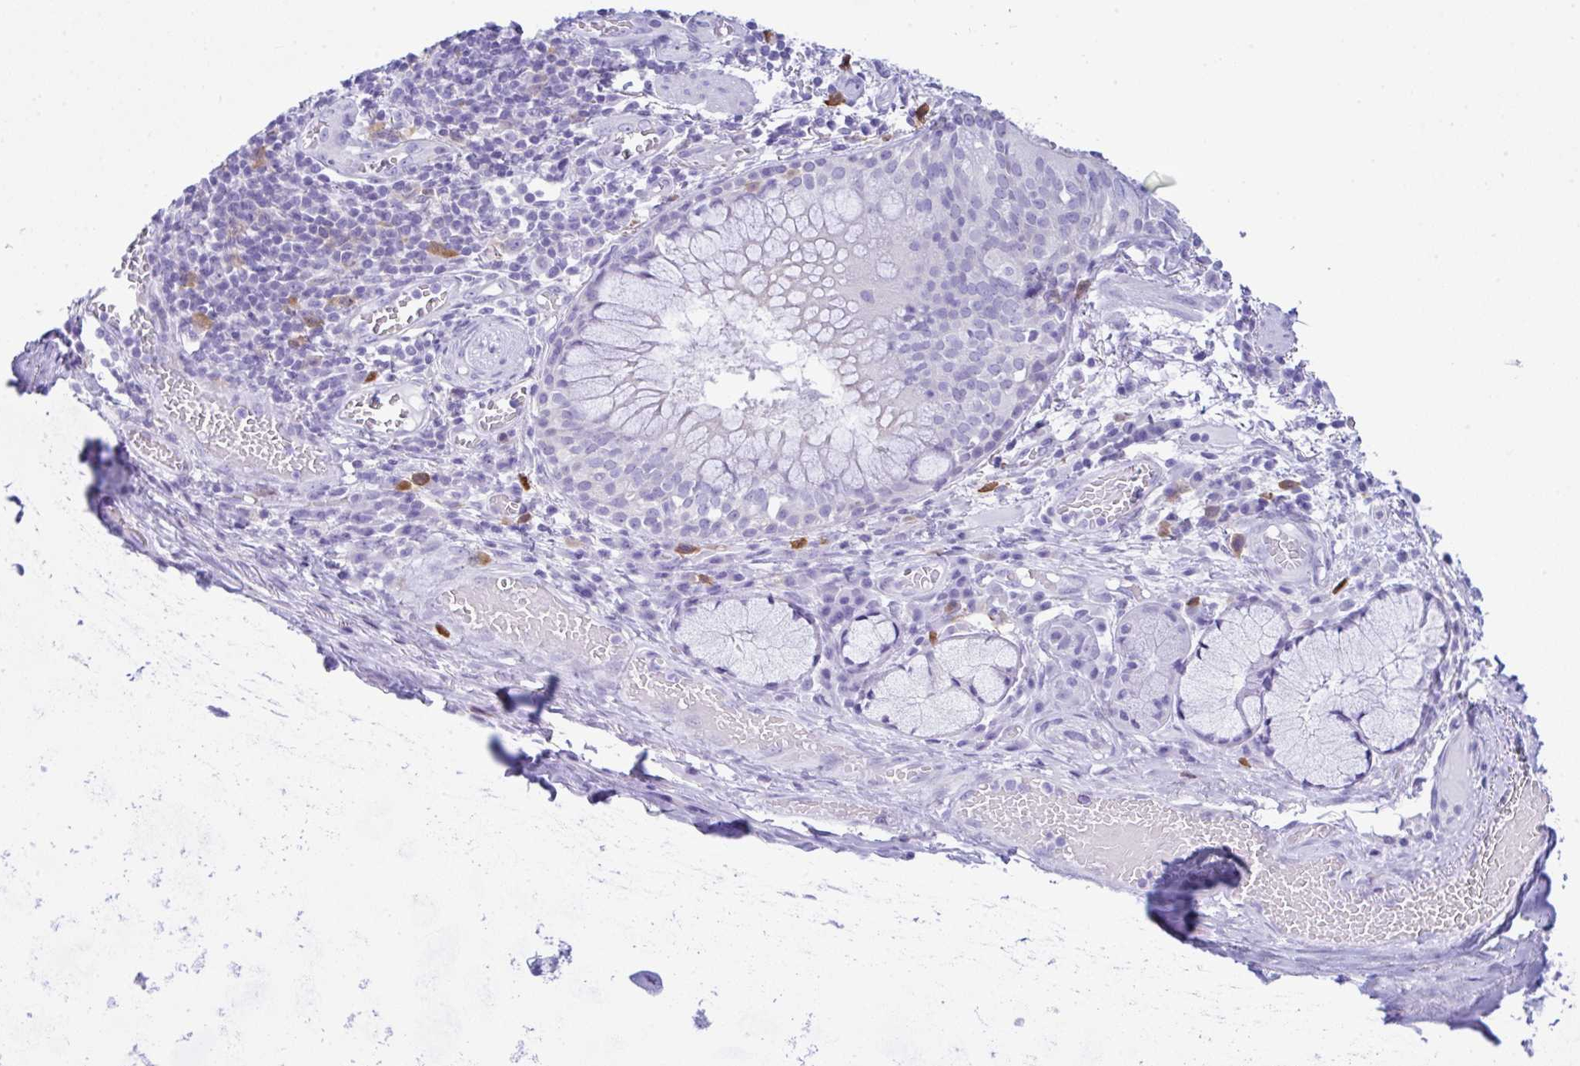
{"staining": {"intensity": "negative", "quantity": "none", "location": "none"}, "tissue": "adipose tissue", "cell_type": "Adipocytes", "image_type": "normal", "snomed": [{"axis": "morphology", "description": "Normal tissue, NOS"}, {"axis": "topography", "description": "Cartilage tissue"}, {"axis": "topography", "description": "Bronchus"}], "caption": "This is an immunohistochemistry micrograph of unremarkable adipose tissue. There is no positivity in adipocytes.", "gene": "RRM2", "patient": {"sex": "male", "age": 56}}